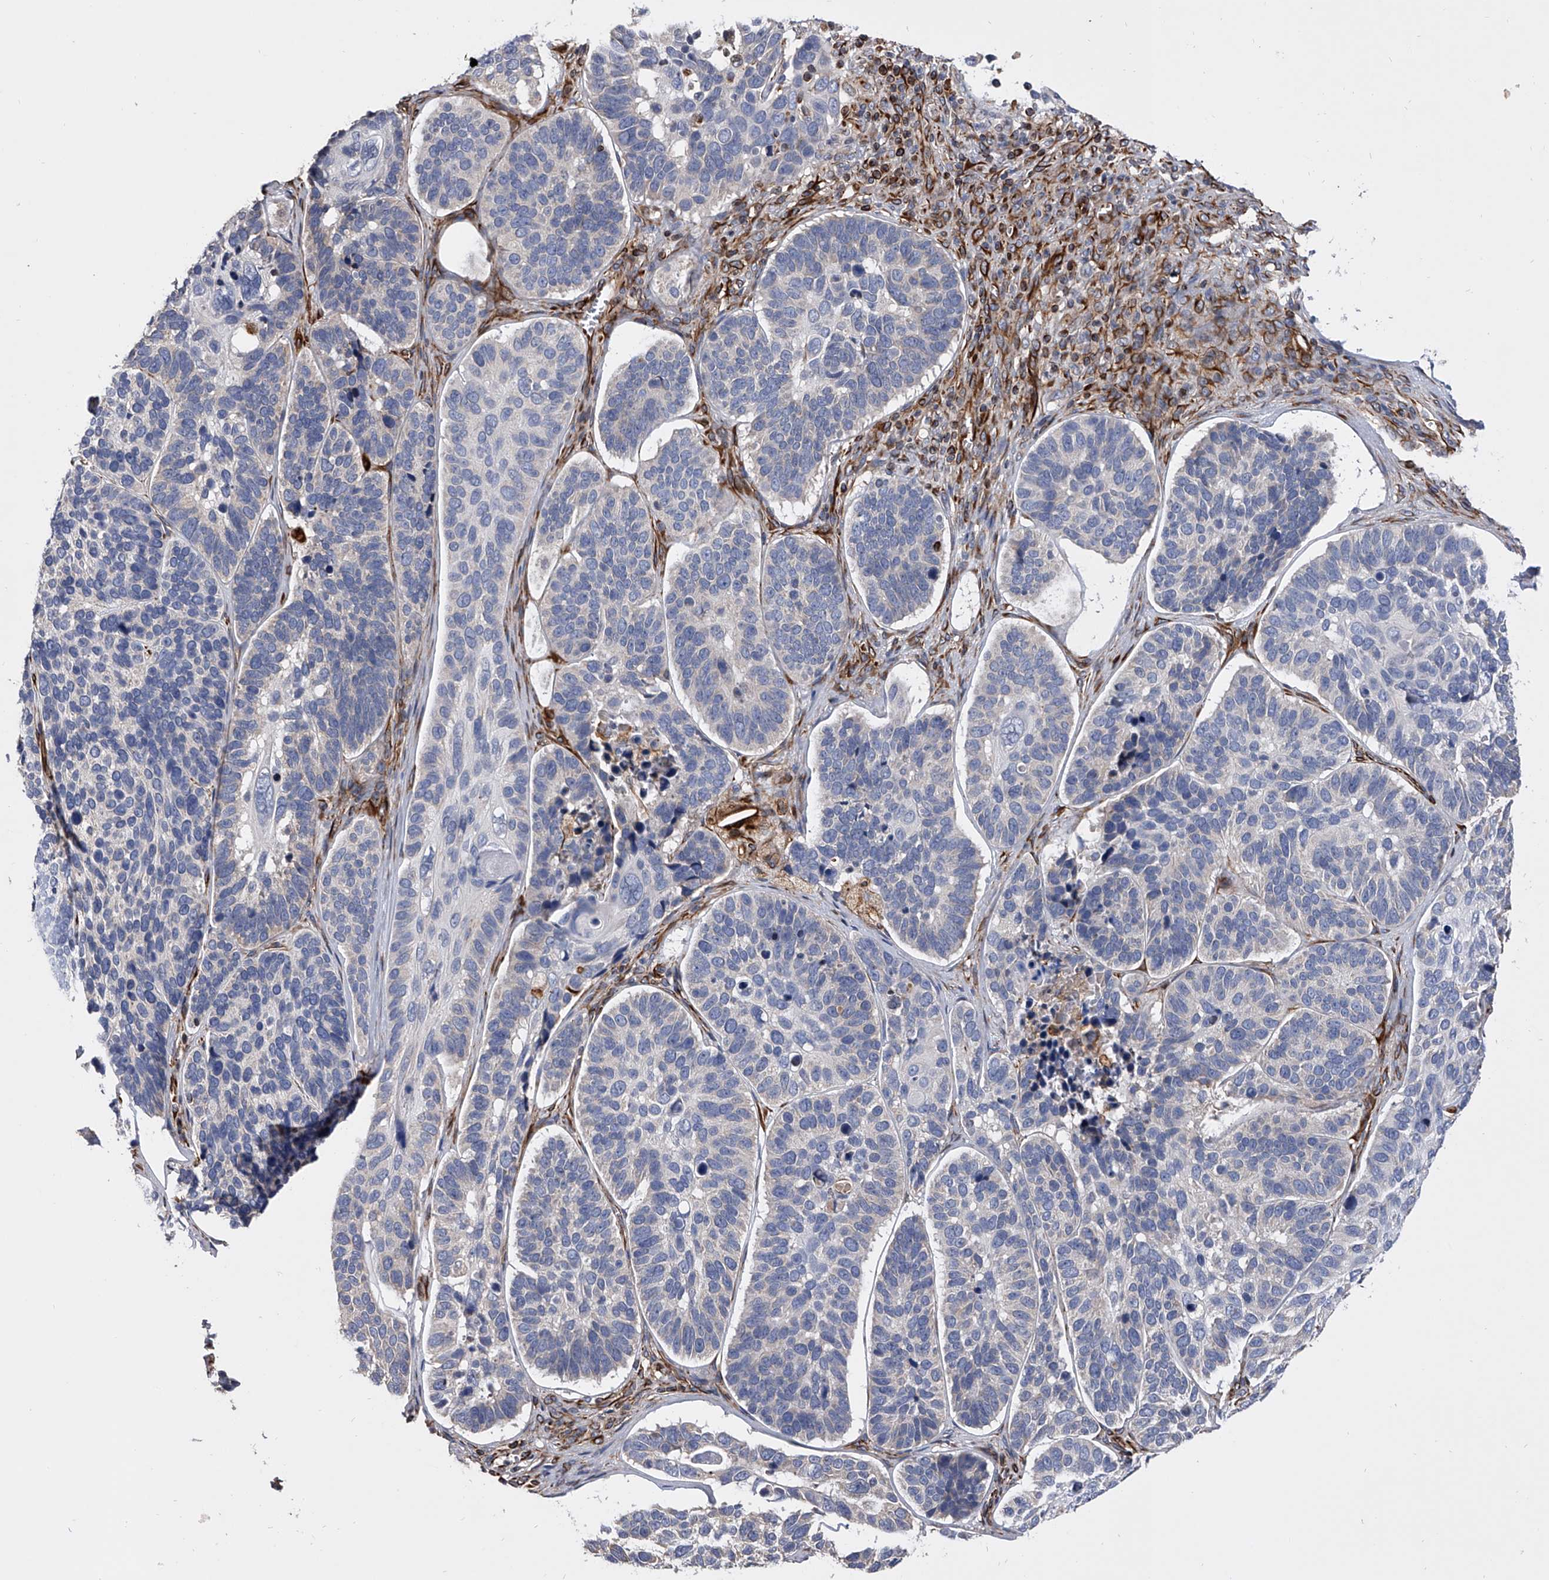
{"staining": {"intensity": "negative", "quantity": "none", "location": "none"}, "tissue": "skin cancer", "cell_type": "Tumor cells", "image_type": "cancer", "snomed": [{"axis": "morphology", "description": "Basal cell carcinoma"}, {"axis": "topography", "description": "Skin"}], "caption": "Immunohistochemistry of skin cancer exhibits no staining in tumor cells.", "gene": "EFCAB7", "patient": {"sex": "male", "age": 62}}